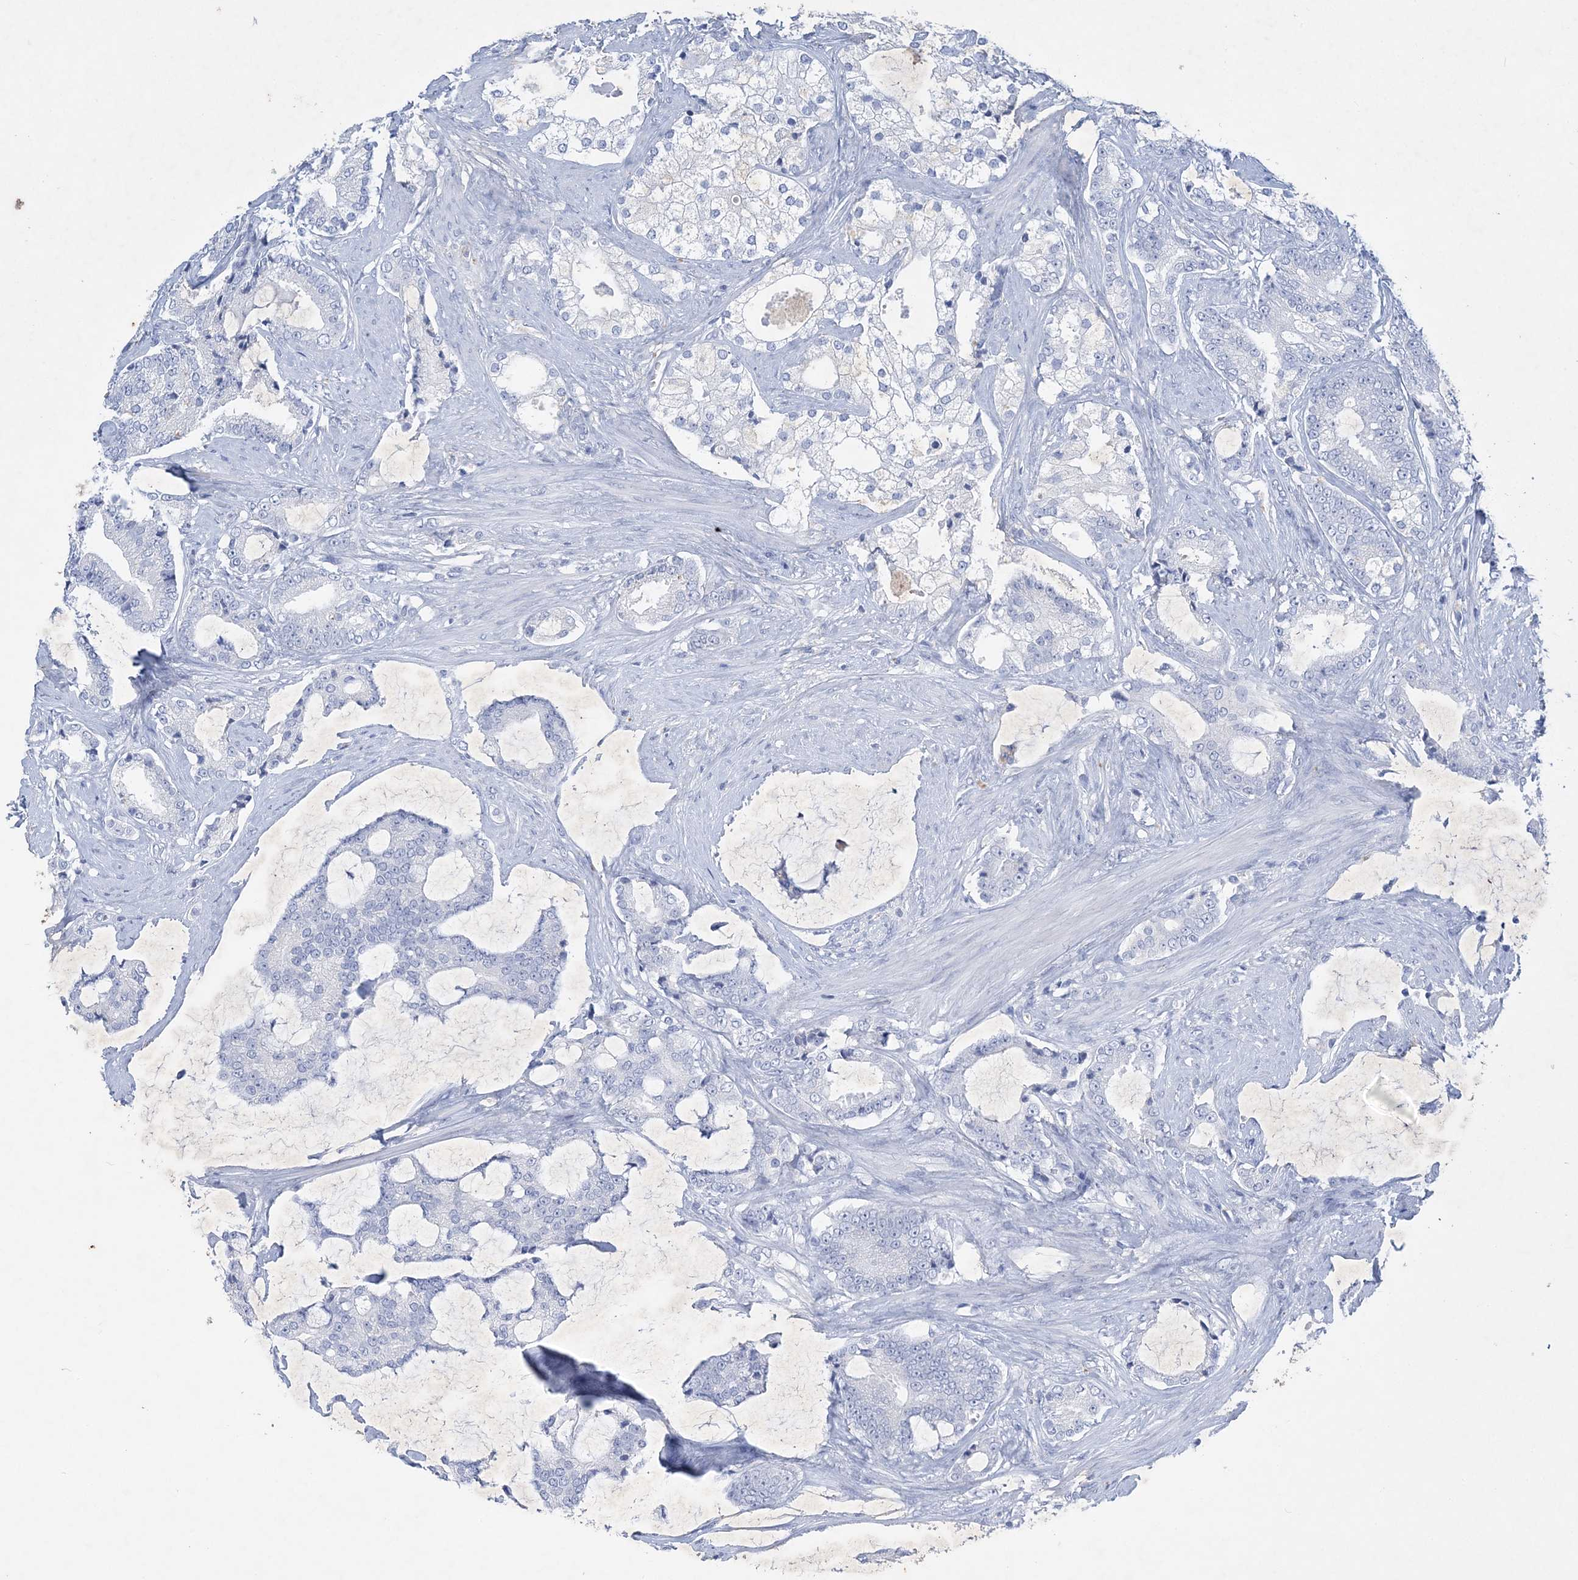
{"staining": {"intensity": "negative", "quantity": "none", "location": "none"}, "tissue": "prostate cancer", "cell_type": "Tumor cells", "image_type": "cancer", "snomed": [{"axis": "morphology", "description": "Adenocarcinoma, Low grade"}, {"axis": "topography", "description": "Prostate"}], "caption": "DAB immunohistochemical staining of human low-grade adenocarcinoma (prostate) reveals no significant staining in tumor cells.", "gene": "COPS8", "patient": {"sex": "male", "age": 58}}